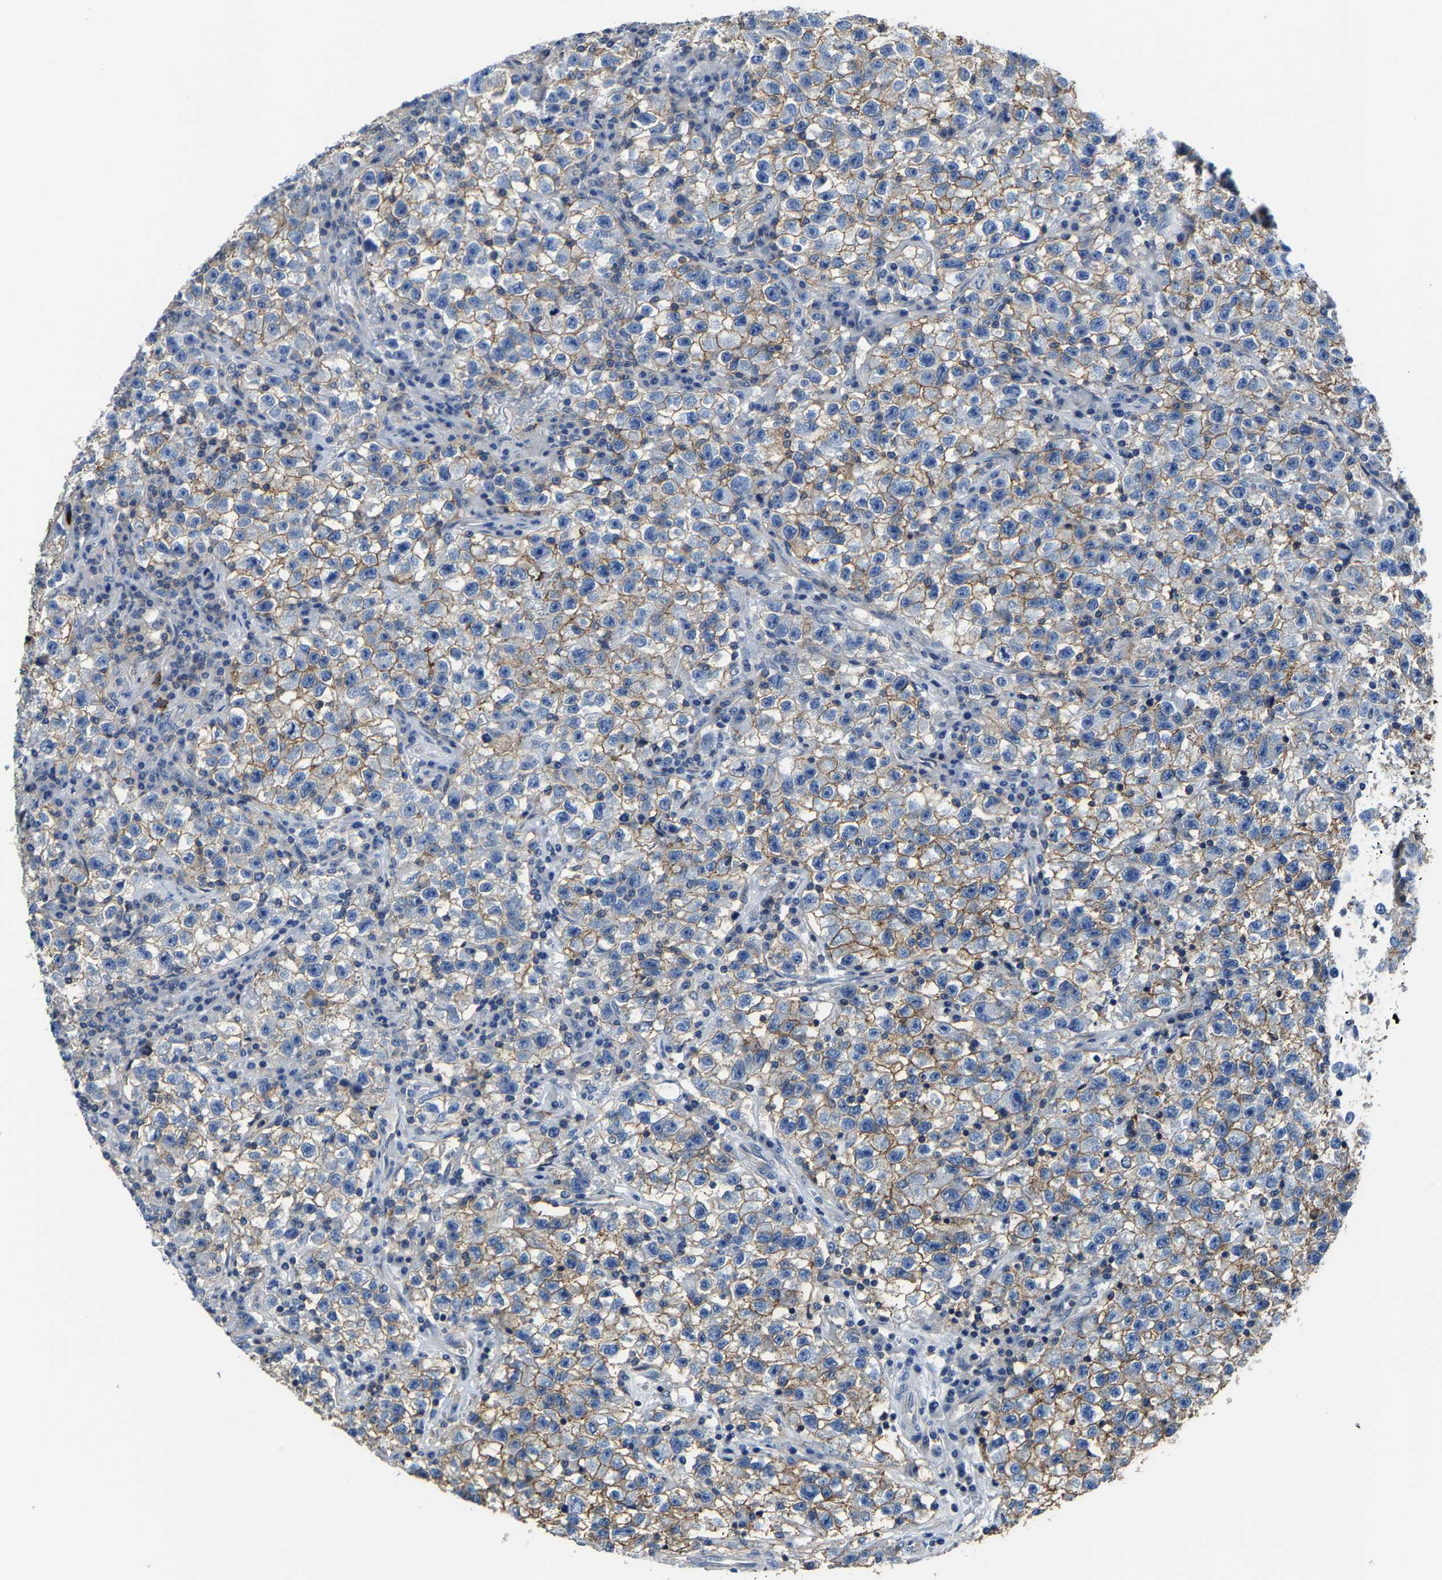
{"staining": {"intensity": "moderate", "quantity": "25%-75%", "location": "cytoplasmic/membranous"}, "tissue": "testis cancer", "cell_type": "Tumor cells", "image_type": "cancer", "snomed": [{"axis": "morphology", "description": "Seminoma, NOS"}, {"axis": "topography", "description": "Testis"}], "caption": "Testis cancer (seminoma) stained with DAB IHC reveals medium levels of moderate cytoplasmic/membranous positivity in about 25%-75% of tumor cells.", "gene": "TRAF6", "patient": {"sex": "male", "age": 22}}